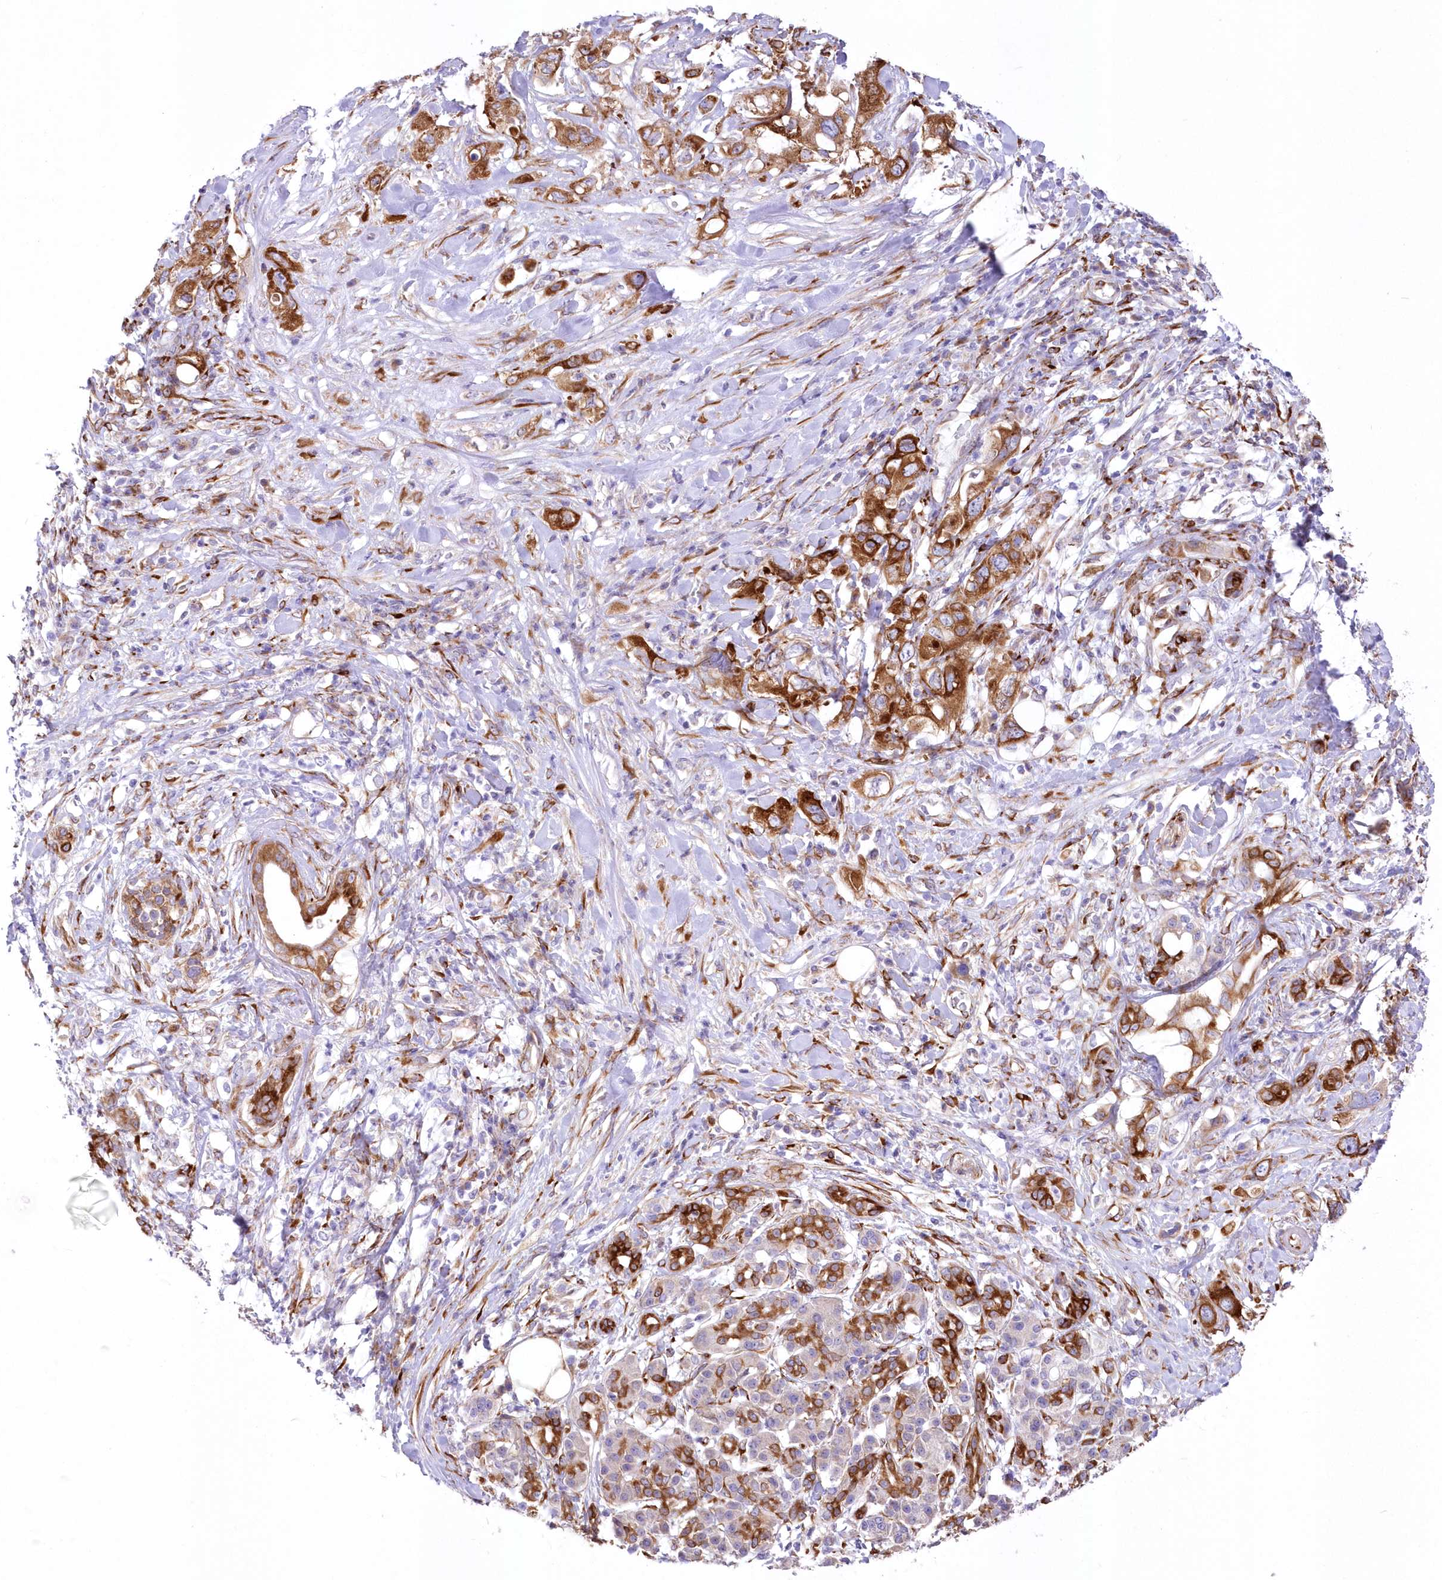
{"staining": {"intensity": "strong", "quantity": ">75%", "location": "cytoplasmic/membranous"}, "tissue": "pancreatic cancer", "cell_type": "Tumor cells", "image_type": "cancer", "snomed": [{"axis": "morphology", "description": "Adenocarcinoma, NOS"}, {"axis": "topography", "description": "Pancreas"}], "caption": "This is a photomicrograph of immunohistochemistry (IHC) staining of adenocarcinoma (pancreatic), which shows strong staining in the cytoplasmic/membranous of tumor cells.", "gene": "YTHDC2", "patient": {"sex": "female", "age": 56}}